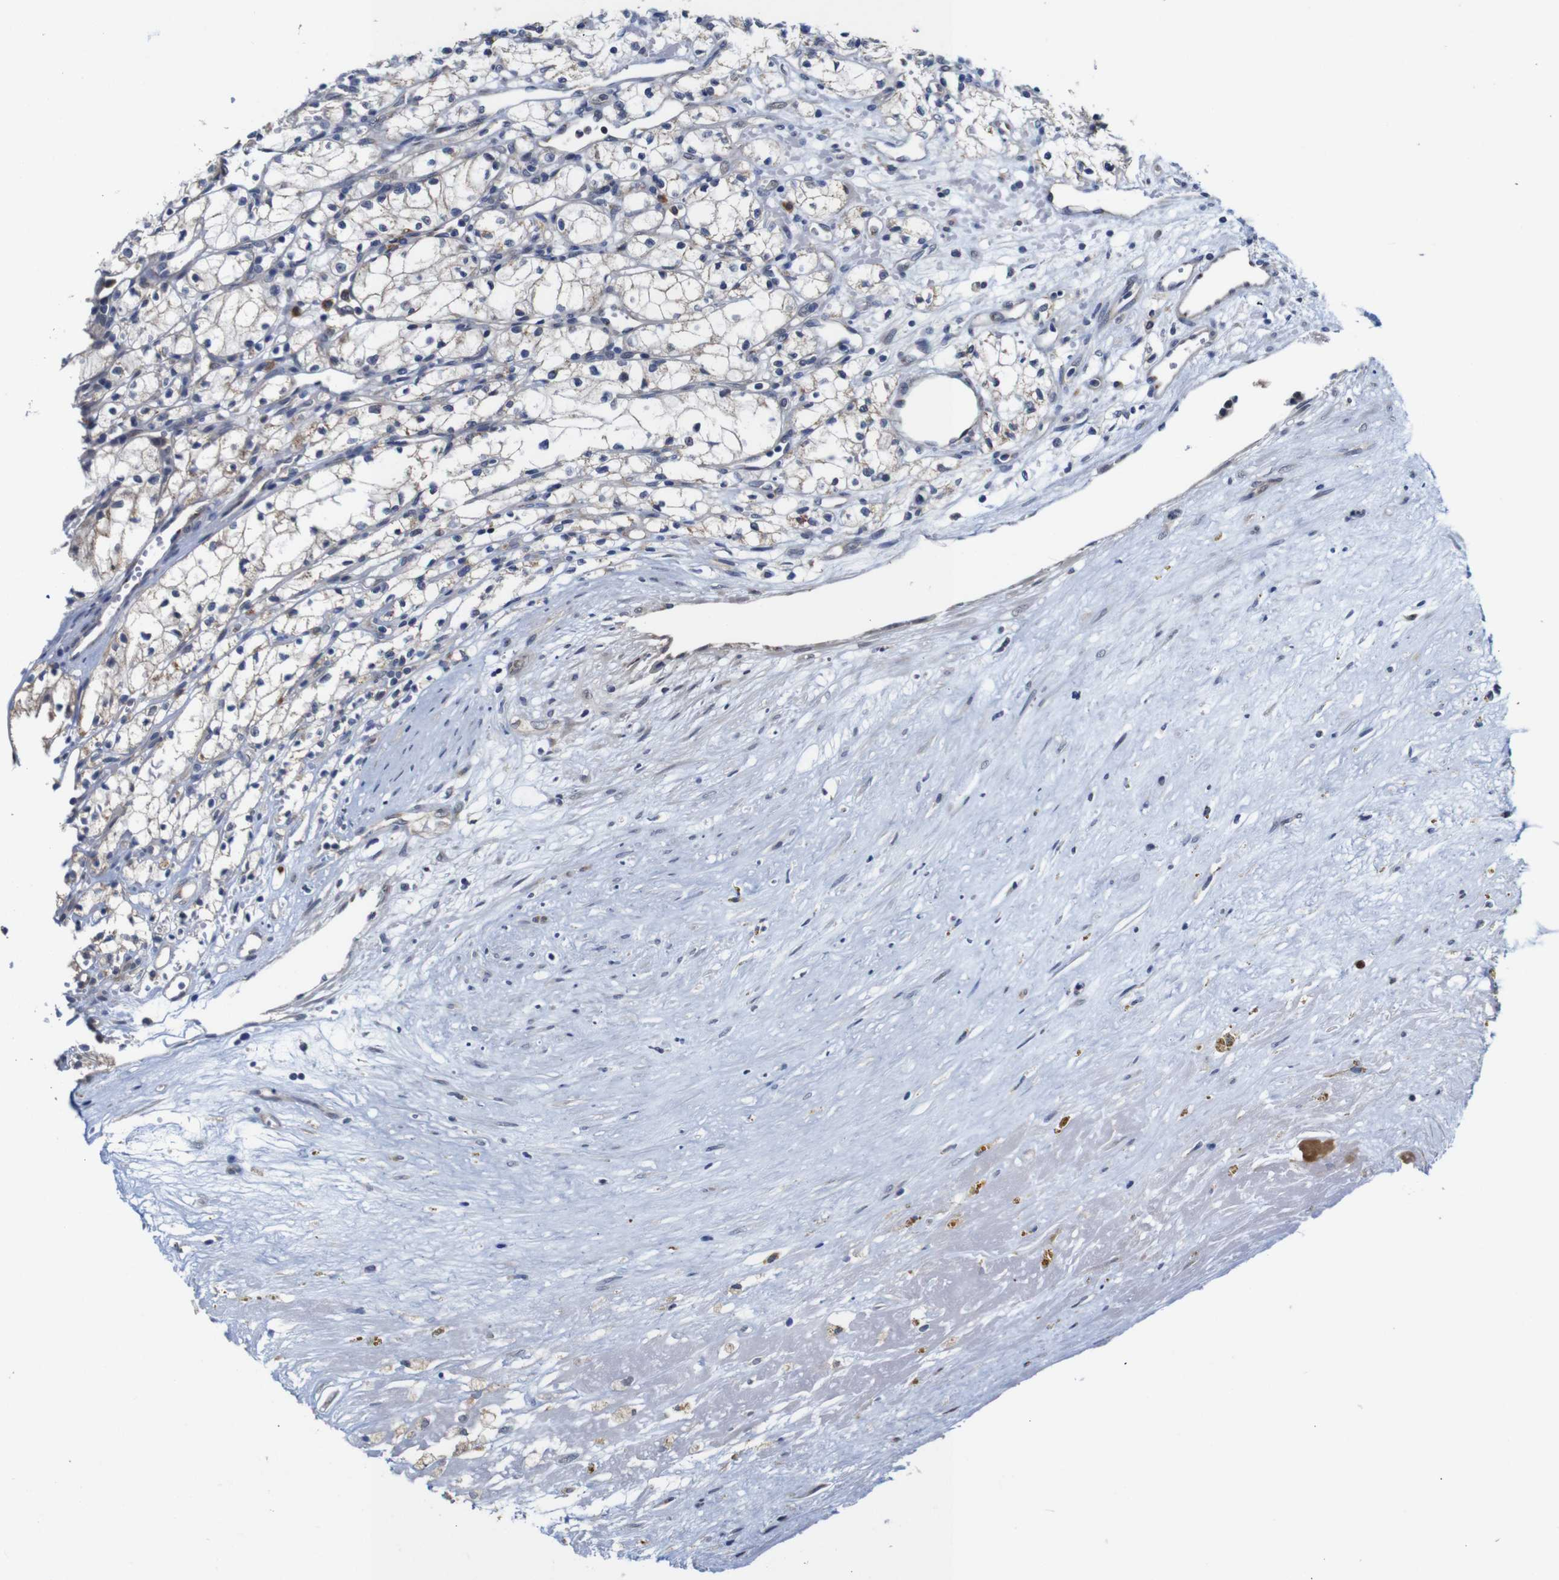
{"staining": {"intensity": "negative", "quantity": "none", "location": "none"}, "tissue": "renal cancer", "cell_type": "Tumor cells", "image_type": "cancer", "snomed": [{"axis": "morphology", "description": "Normal tissue, NOS"}, {"axis": "morphology", "description": "Adenocarcinoma, NOS"}, {"axis": "topography", "description": "Kidney"}], "caption": "IHC micrograph of neoplastic tissue: adenocarcinoma (renal) stained with DAB shows no significant protein positivity in tumor cells. The staining was performed using DAB to visualize the protein expression in brown, while the nuclei were stained in blue with hematoxylin (Magnification: 20x).", "gene": "FURIN", "patient": {"sex": "male", "age": 59}}